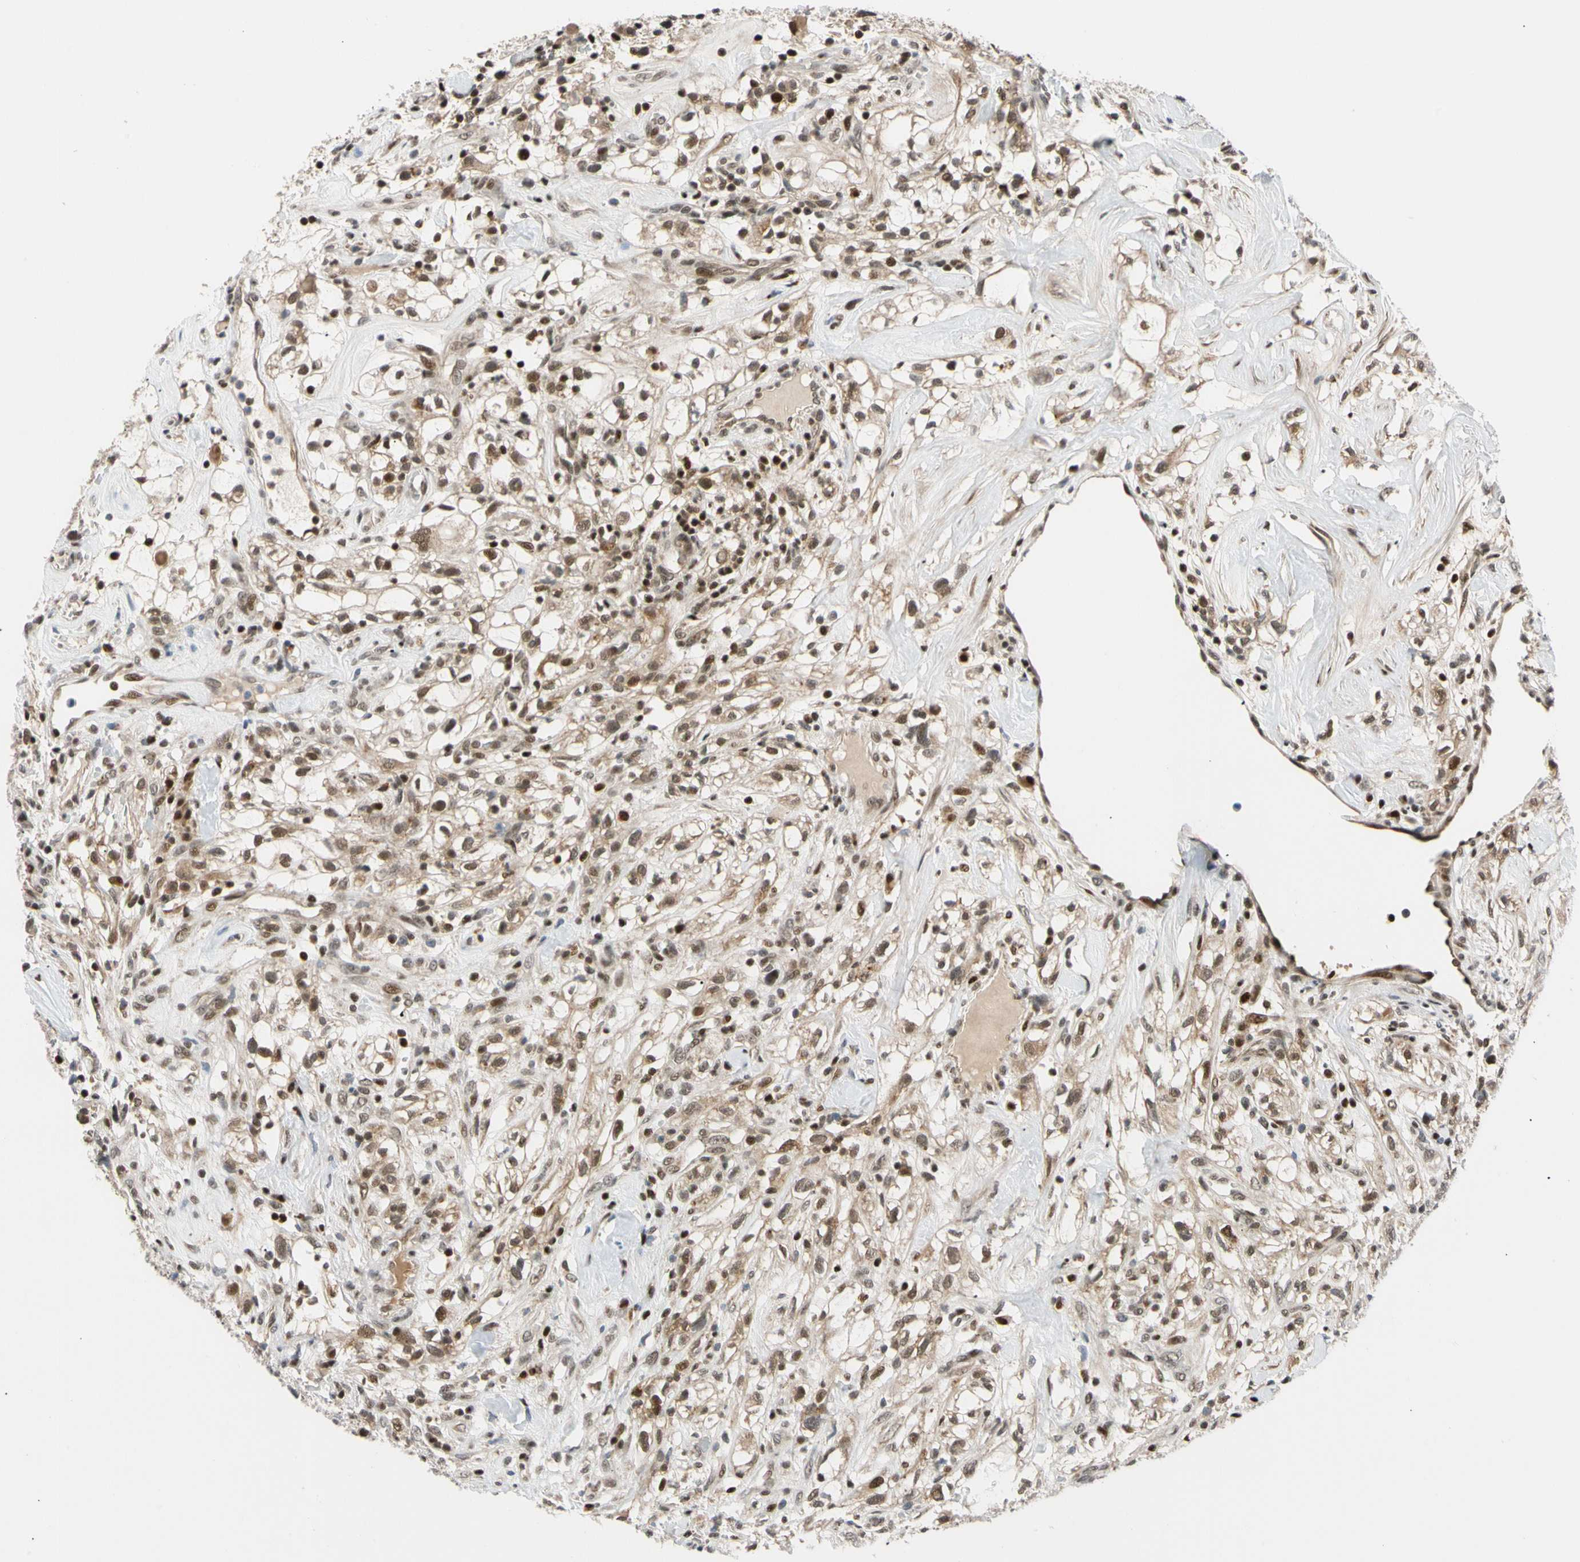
{"staining": {"intensity": "moderate", "quantity": ">75%", "location": "nuclear"}, "tissue": "renal cancer", "cell_type": "Tumor cells", "image_type": "cancer", "snomed": [{"axis": "morphology", "description": "Adenocarcinoma, NOS"}, {"axis": "topography", "description": "Kidney"}], "caption": "Immunohistochemical staining of renal adenocarcinoma shows medium levels of moderate nuclear positivity in approximately >75% of tumor cells.", "gene": "E2F1", "patient": {"sex": "female", "age": 60}}